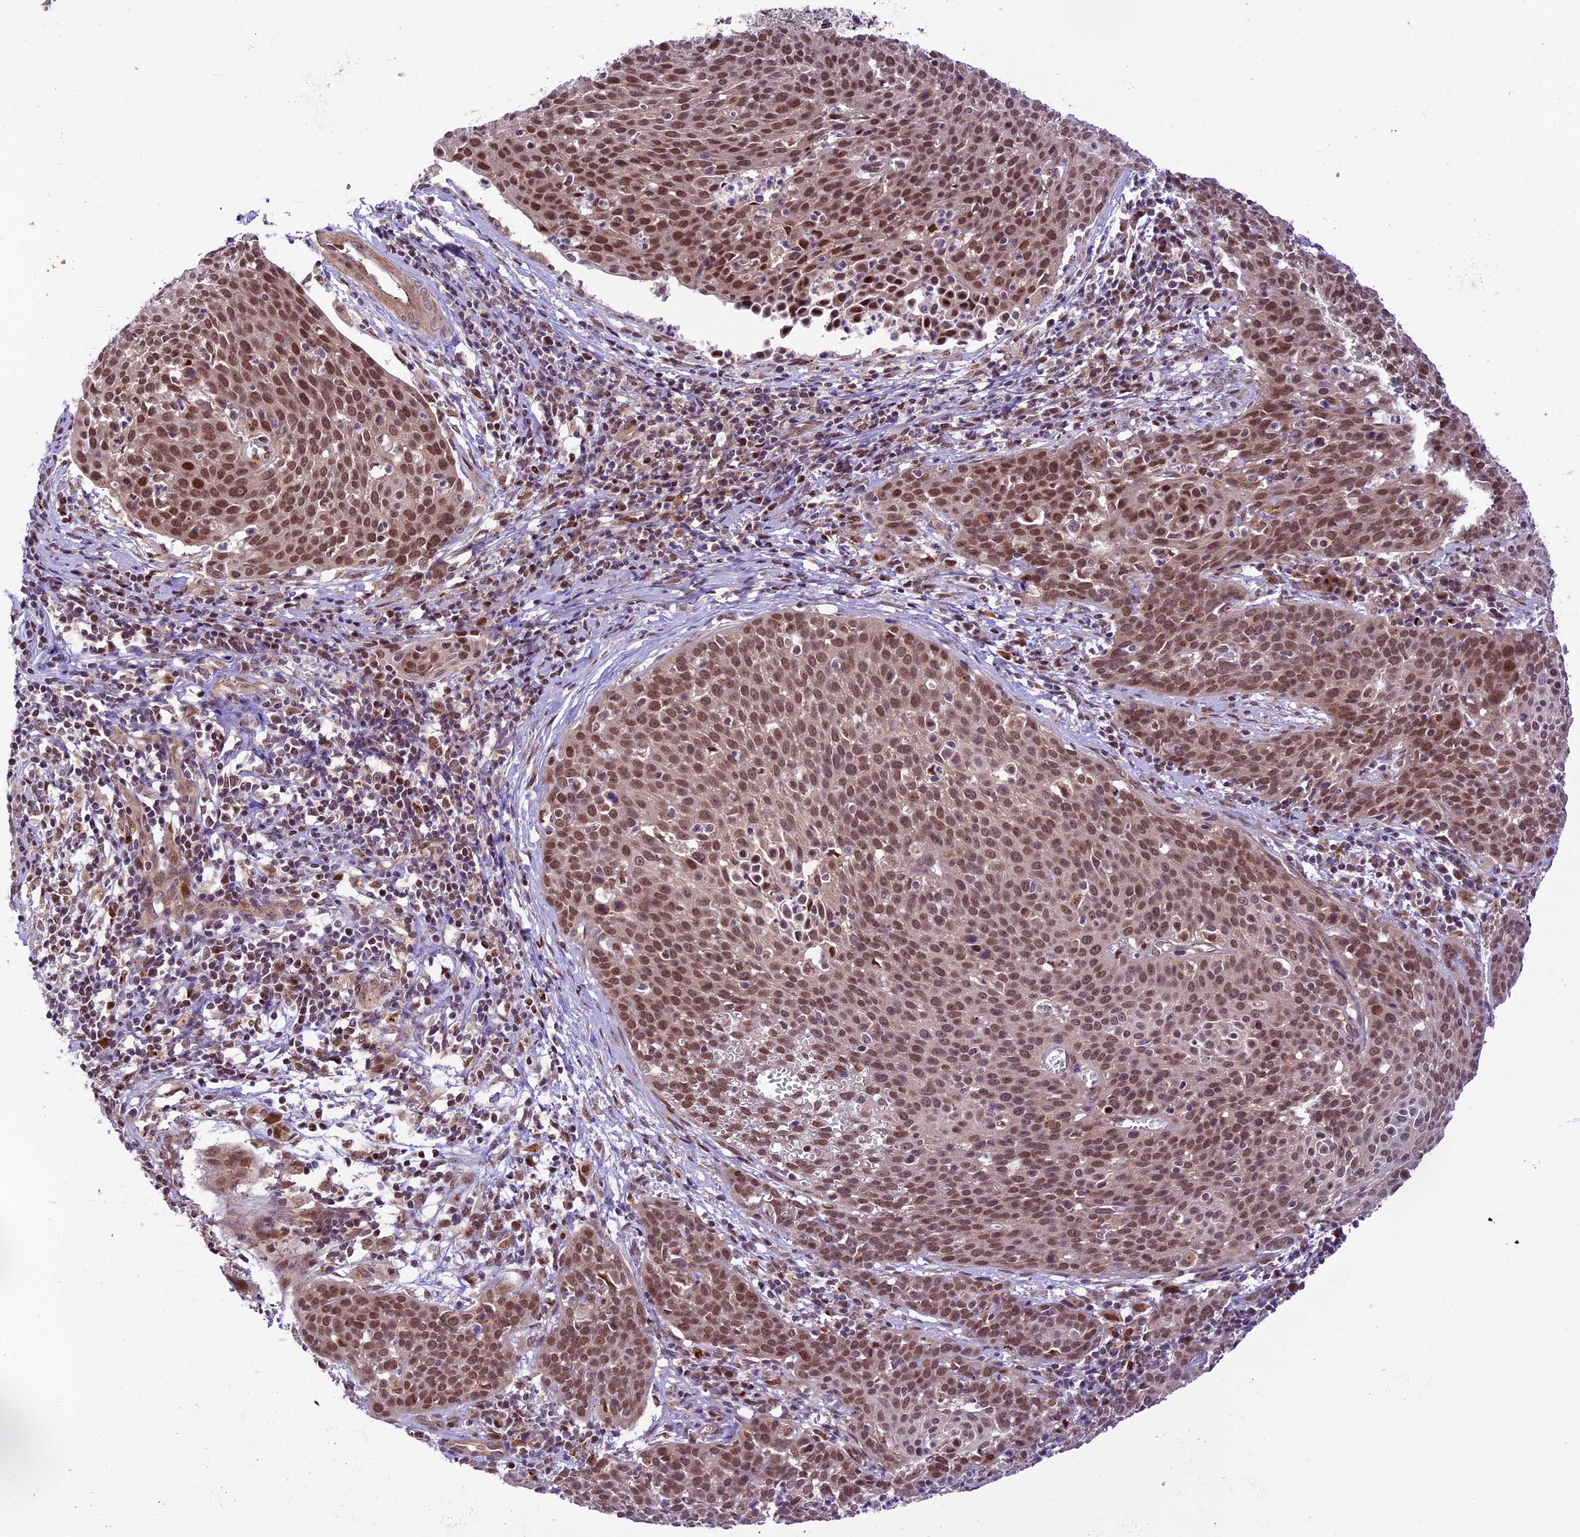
{"staining": {"intensity": "moderate", "quantity": ">75%", "location": "nuclear"}, "tissue": "cervical cancer", "cell_type": "Tumor cells", "image_type": "cancer", "snomed": [{"axis": "morphology", "description": "Squamous cell carcinoma, NOS"}, {"axis": "topography", "description": "Cervix"}], "caption": "IHC (DAB) staining of human cervical cancer (squamous cell carcinoma) demonstrates moderate nuclear protein staining in about >75% of tumor cells.", "gene": "NEK8", "patient": {"sex": "female", "age": 38}}